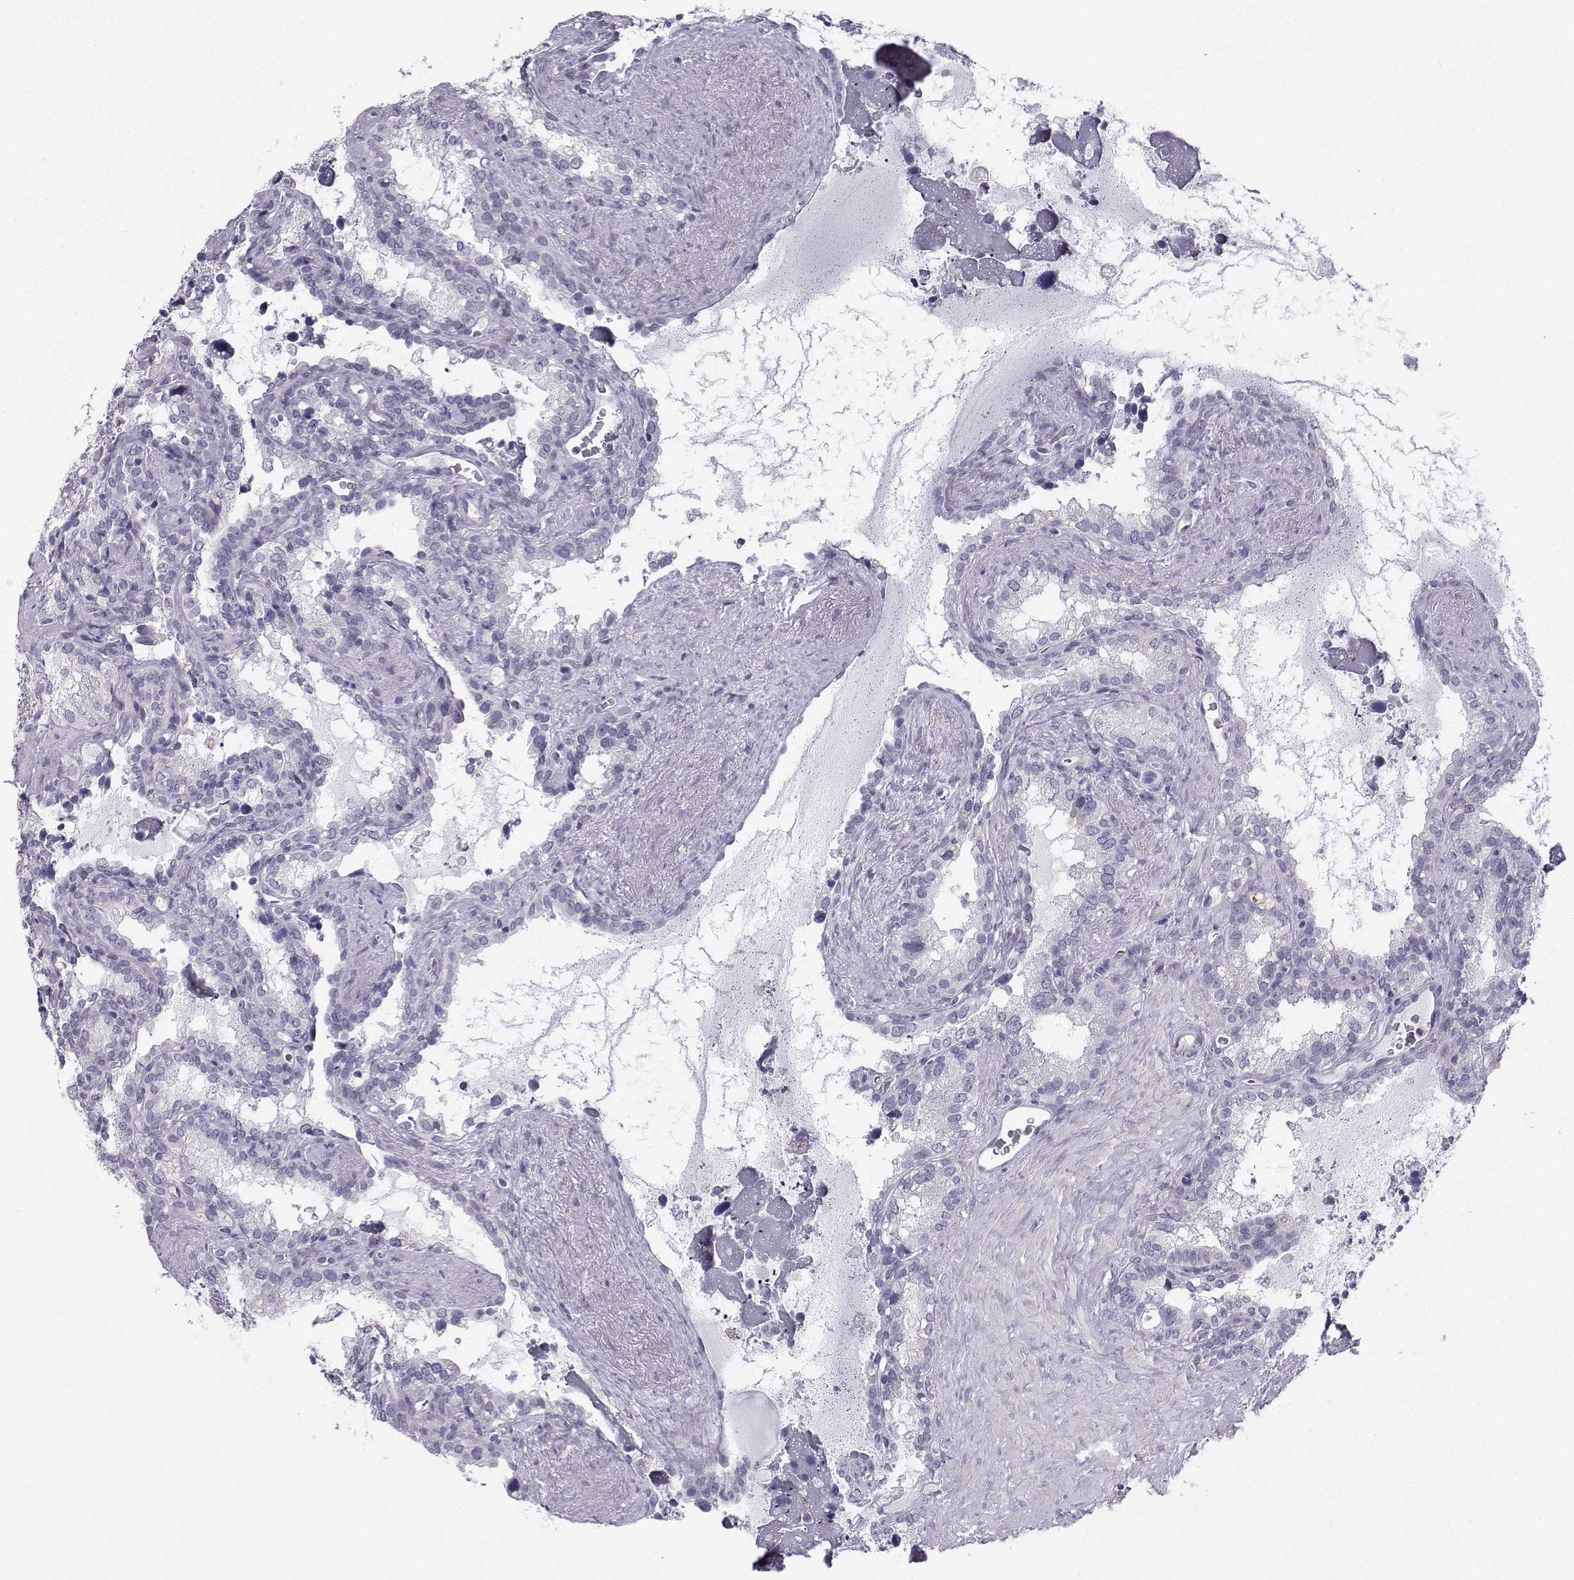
{"staining": {"intensity": "negative", "quantity": "none", "location": "none"}, "tissue": "seminal vesicle", "cell_type": "Glandular cells", "image_type": "normal", "snomed": [{"axis": "morphology", "description": "Normal tissue, NOS"}, {"axis": "topography", "description": "Seminal veicle"}], "caption": "Immunohistochemistry of normal seminal vesicle exhibits no staining in glandular cells. (DAB (3,3'-diaminobenzidine) immunohistochemistry with hematoxylin counter stain).", "gene": "SYCE1", "patient": {"sex": "male", "age": 71}}